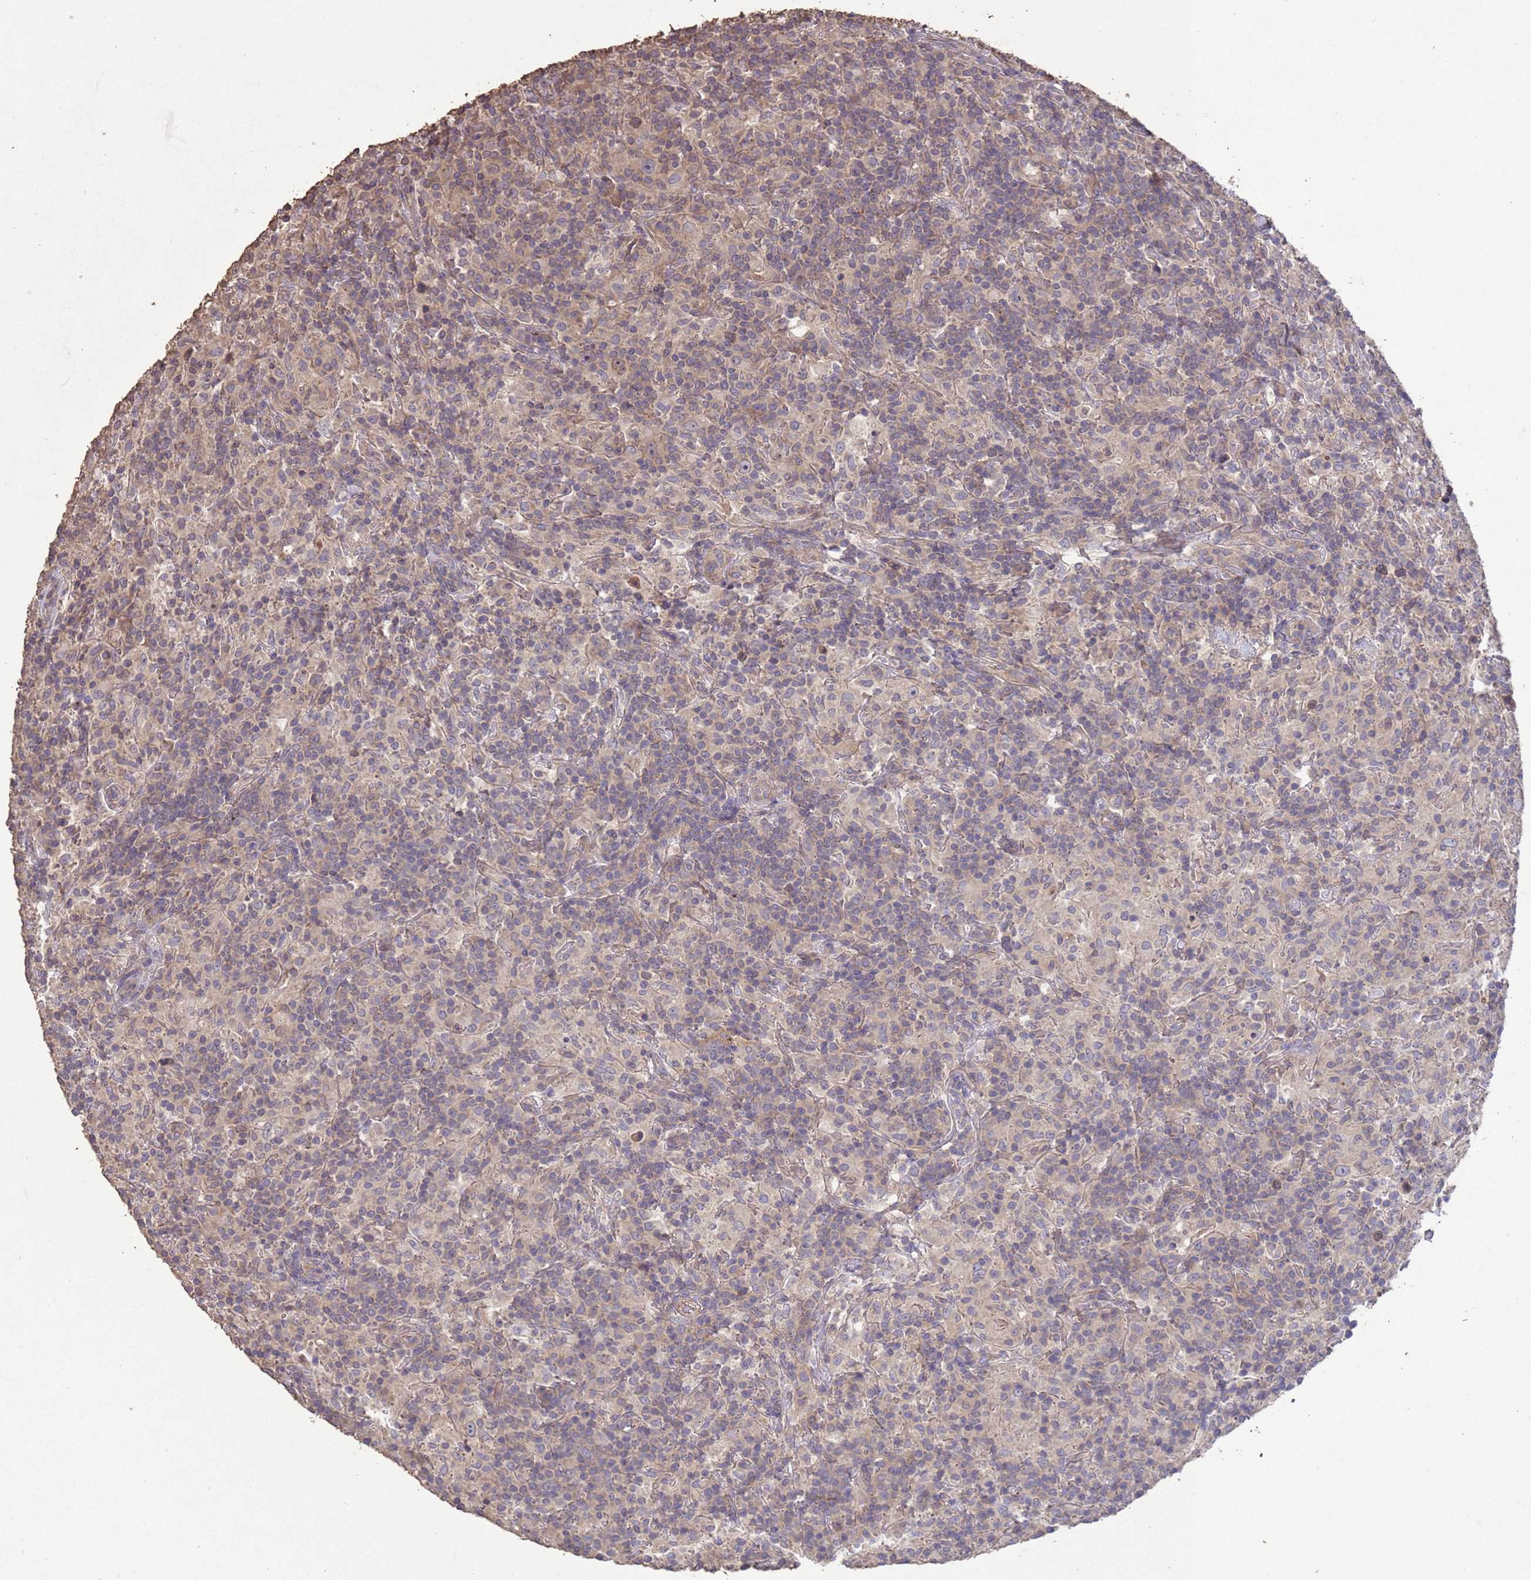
{"staining": {"intensity": "weak", "quantity": "<25%", "location": "cytoplasmic/membranous"}, "tissue": "lymphoma", "cell_type": "Tumor cells", "image_type": "cancer", "snomed": [{"axis": "morphology", "description": "Hodgkin's disease, NOS"}, {"axis": "topography", "description": "Lymph node"}], "caption": "An immunohistochemistry photomicrograph of Hodgkin's disease is shown. There is no staining in tumor cells of Hodgkin's disease.", "gene": "SLC9B2", "patient": {"sex": "male", "age": 70}}